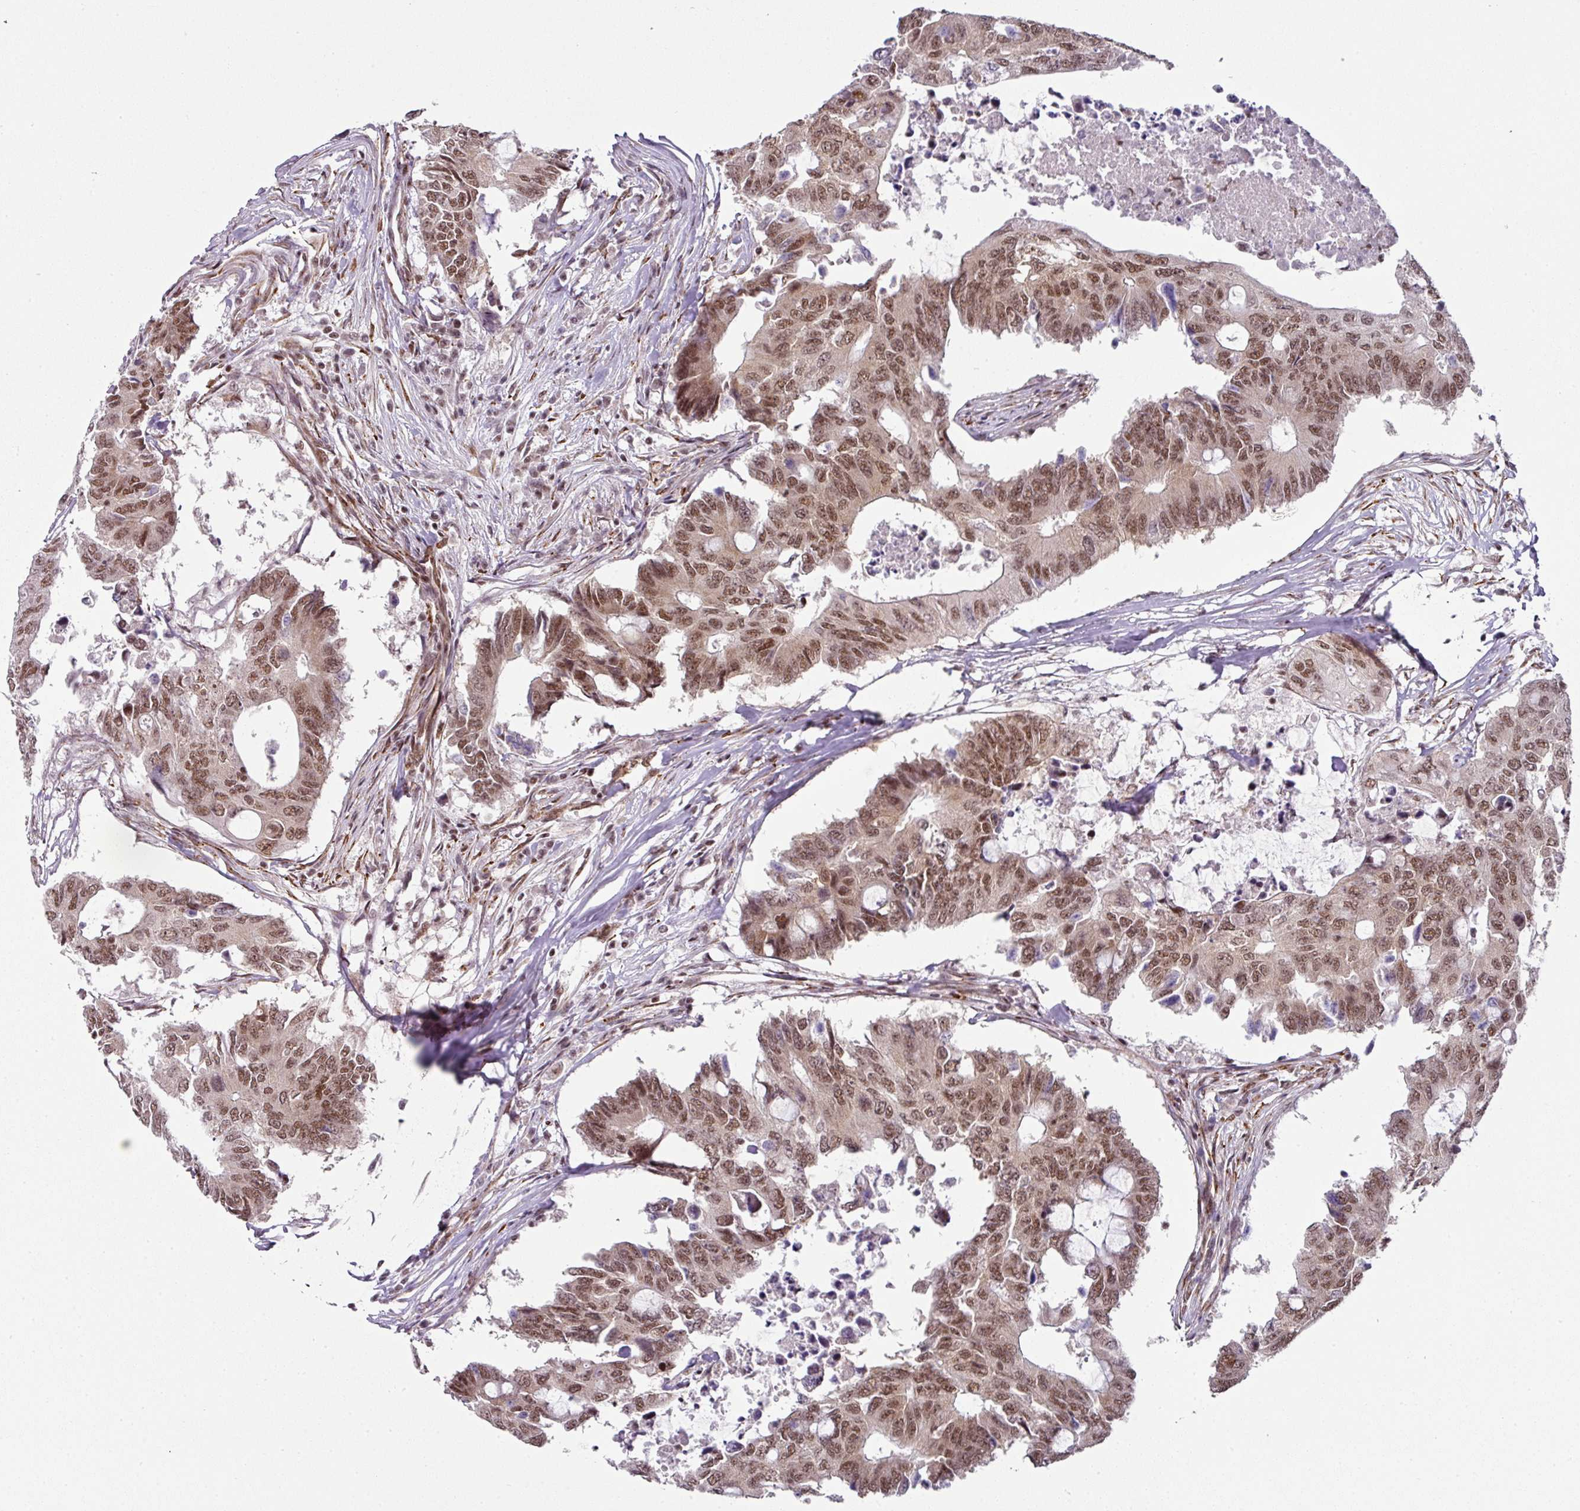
{"staining": {"intensity": "moderate", "quantity": ">75%", "location": "nuclear"}, "tissue": "colorectal cancer", "cell_type": "Tumor cells", "image_type": "cancer", "snomed": [{"axis": "morphology", "description": "Adenocarcinoma, NOS"}, {"axis": "topography", "description": "Colon"}], "caption": "Moderate nuclear expression for a protein is present in approximately >75% of tumor cells of colorectal adenocarcinoma using IHC.", "gene": "NFYA", "patient": {"sex": "male", "age": 71}}